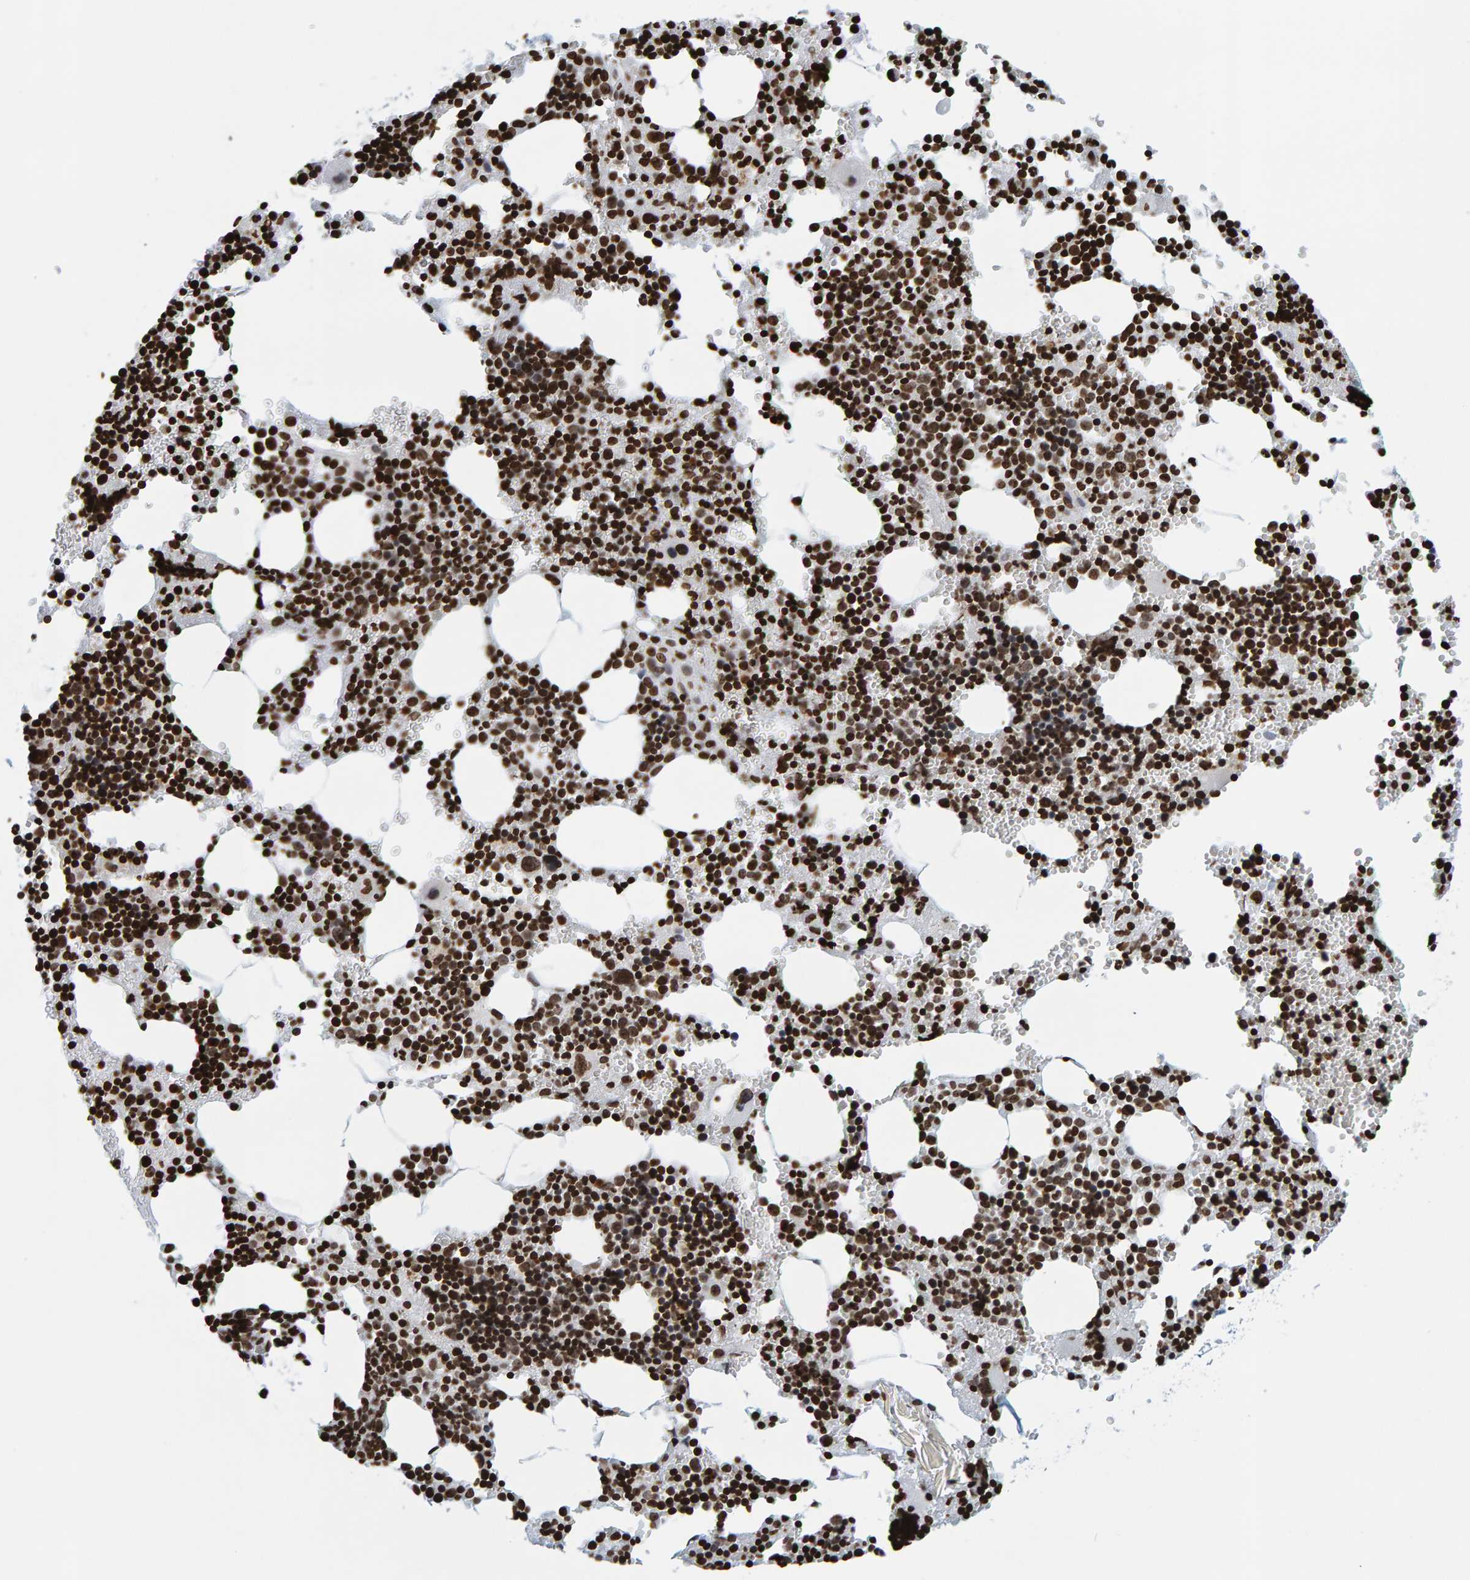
{"staining": {"intensity": "strong", "quantity": ">75%", "location": "nuclear"}, "tissue": "bone marrow", "cell_type": "Hematopoietic cells", "image_type": "normal", "snomed": [{"axis": "morphology", "description": "Normal tissue, NOS"}, {"axis": "morphology", "description": "Inflammation, NOS"}, {"axis": "topography", "description": "Bone marrow"}], "caption": "Human bone marrow stained with a brown dye reveals strong nuclear positive positivity in approximately >75% of hematopoietic cells.", "gene": "BRF2", "patient": {"sex": "male", "age": 31}}